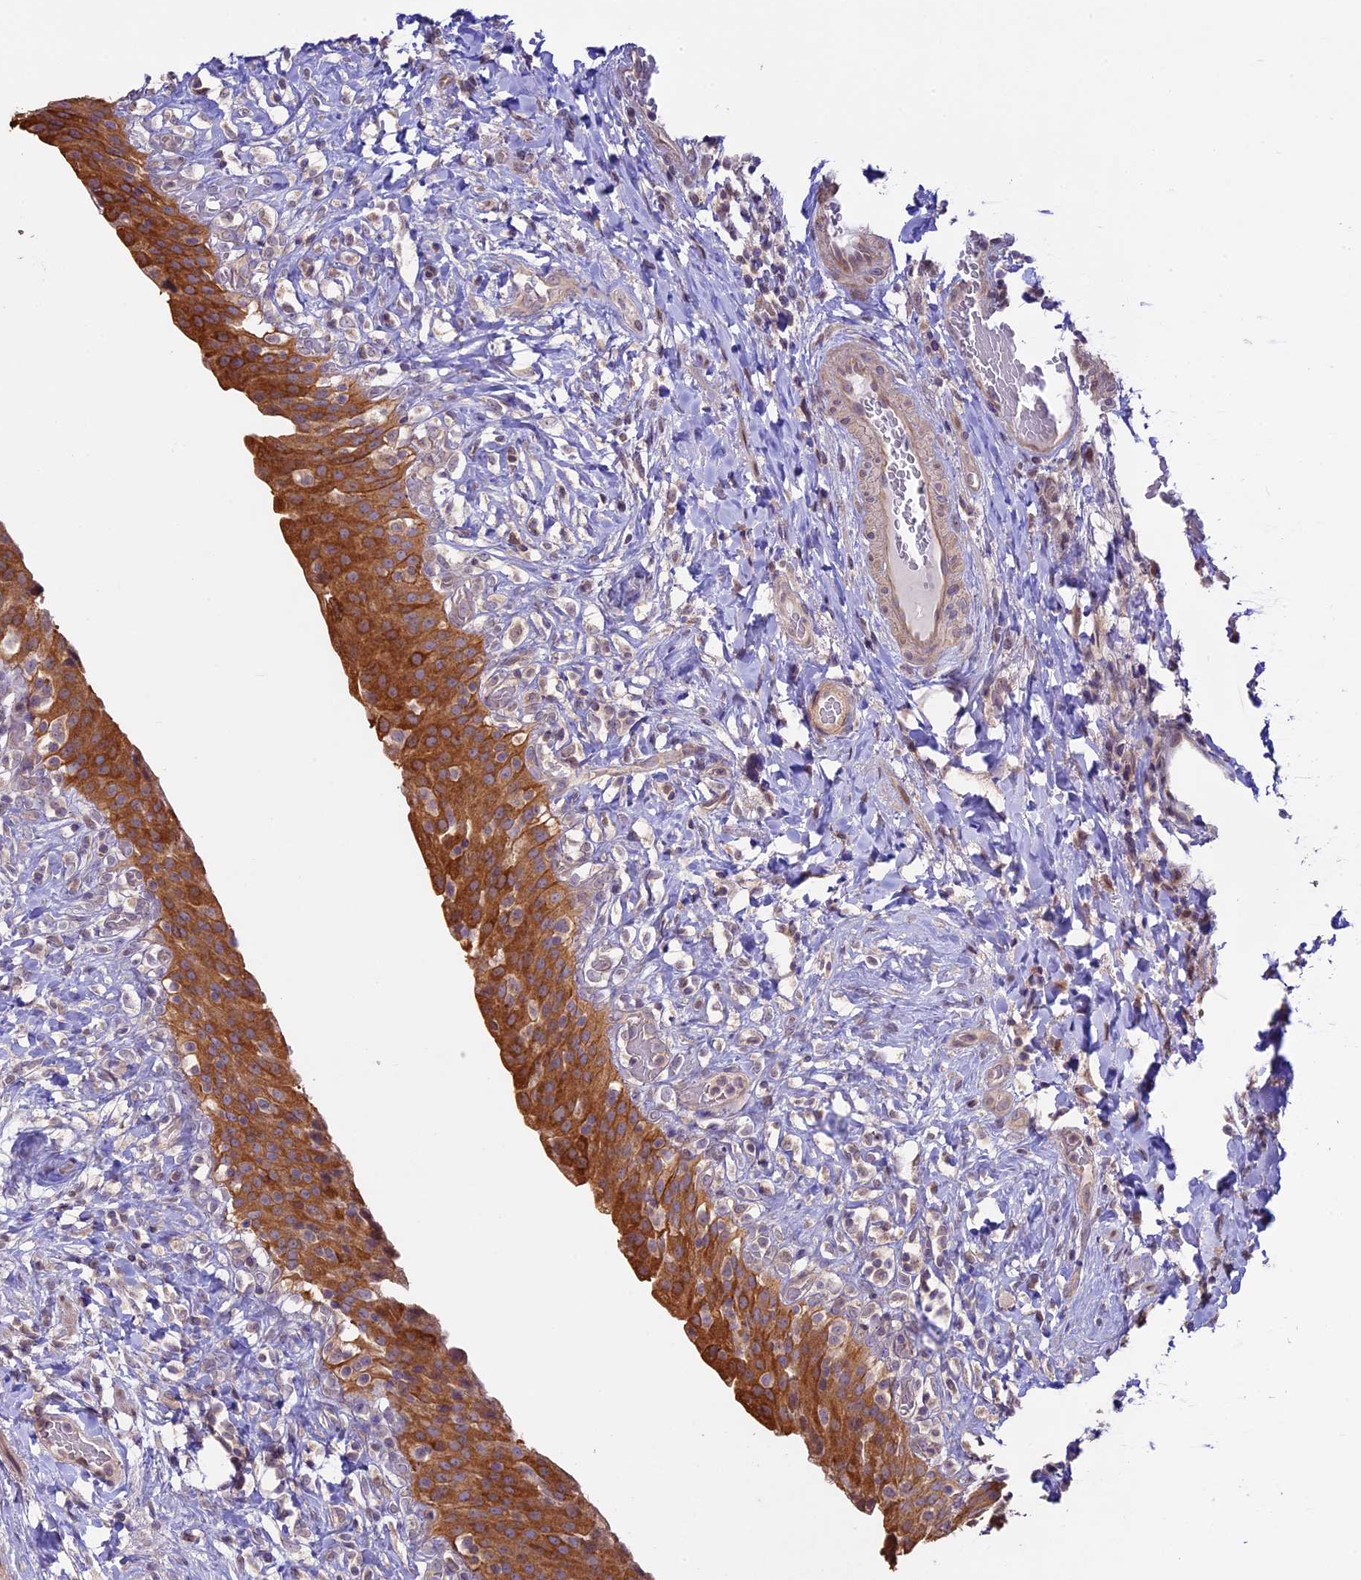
{"staining": {"intensity": "strong", "quantity": ">75%", "location": "cytoplasmic/membranous"}, "tissue": "urinary bladder", "cell_type": "Urothelial cells", "image_type": "normal", "snomed": [{"axis": "morphology", "description": "Normal tissue, NOS"}, {"axis": "morphology", "description": "Inflammation, NOS"}, {"axis": "topography", "description": "Urinary bladder"}], "caption": "The photomicrograph shows immunohistochemical staining of benign urinary bladder. There is strong cytoplasmic/membranous expression is present in approximately >75% of urothelial cells. The staining is performed using DAB (3,3'-diaminobenzidine) brown chromogen to label protein expression. The nuclei are counter-stained blue using hematoxylin.", "gene": "BCAS4", "patient": {"sex": "male", "age": 64}}